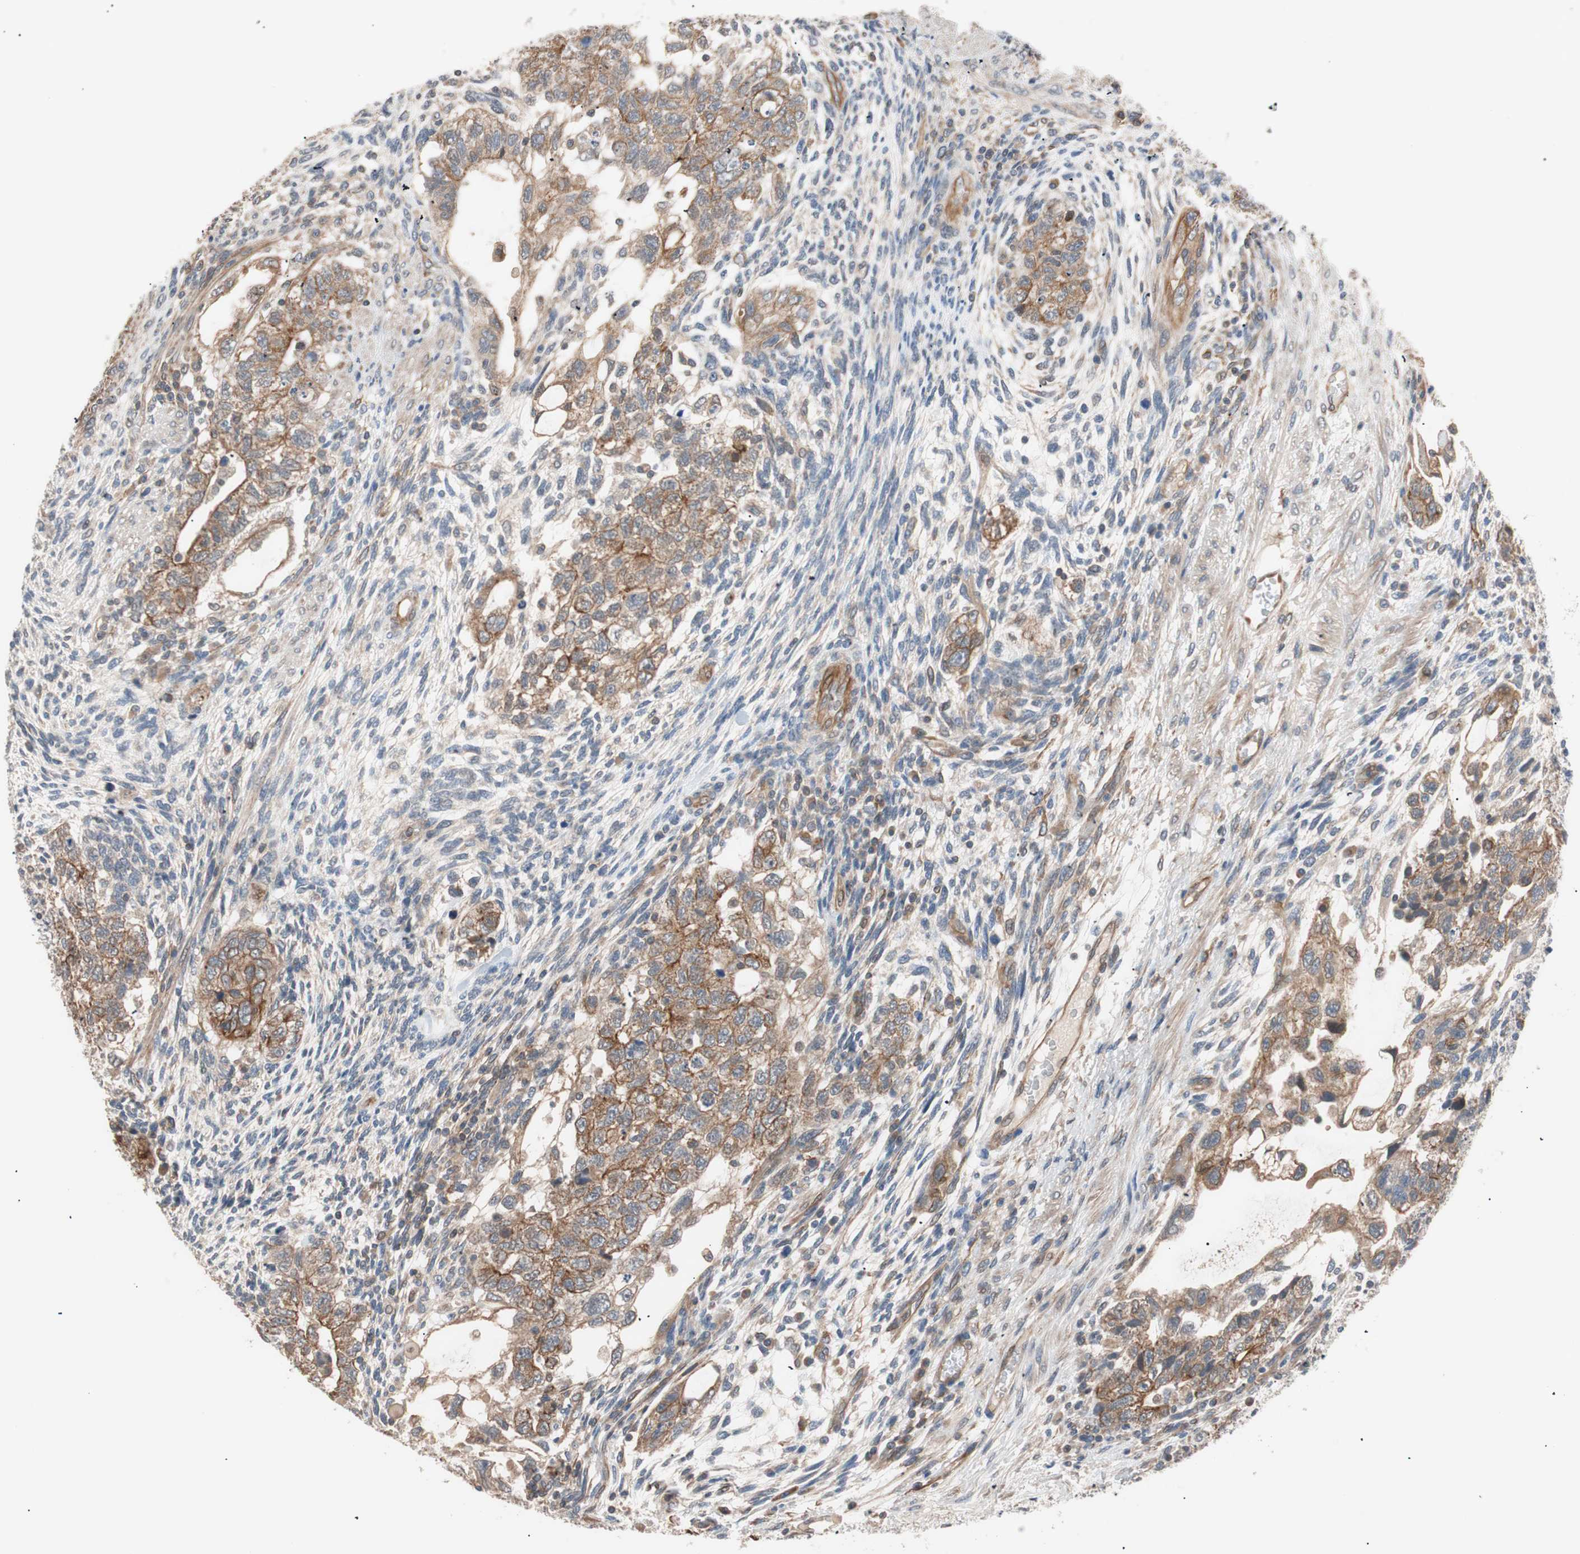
{"staining": {"intensity": "moderate", "quantity": ">75%", "location": "cytoplasmic/membranous"}, "tissue": "testis cancer", "cell_type": "Tumor cells", "image_type": "cancer", "snomed": [{"axis": "morphology", "description": "Normal tissue, NOS"}, {"axis": "morphology", "description": "Carcinoma, Embryonal, NOS"}, {"axis": "topography", "description": "Testis"}], "caption": "Moderate cytoplasmic/membranous protein expression is identified in approximately >75% of tumor cells in testis cancer. (Stains: DAB in brown, nuclei in blue, Microscopy: brightfield microscopy at high magnification).", "gene": "SMG1", "patient": {"sex": "male", "age": 36}}